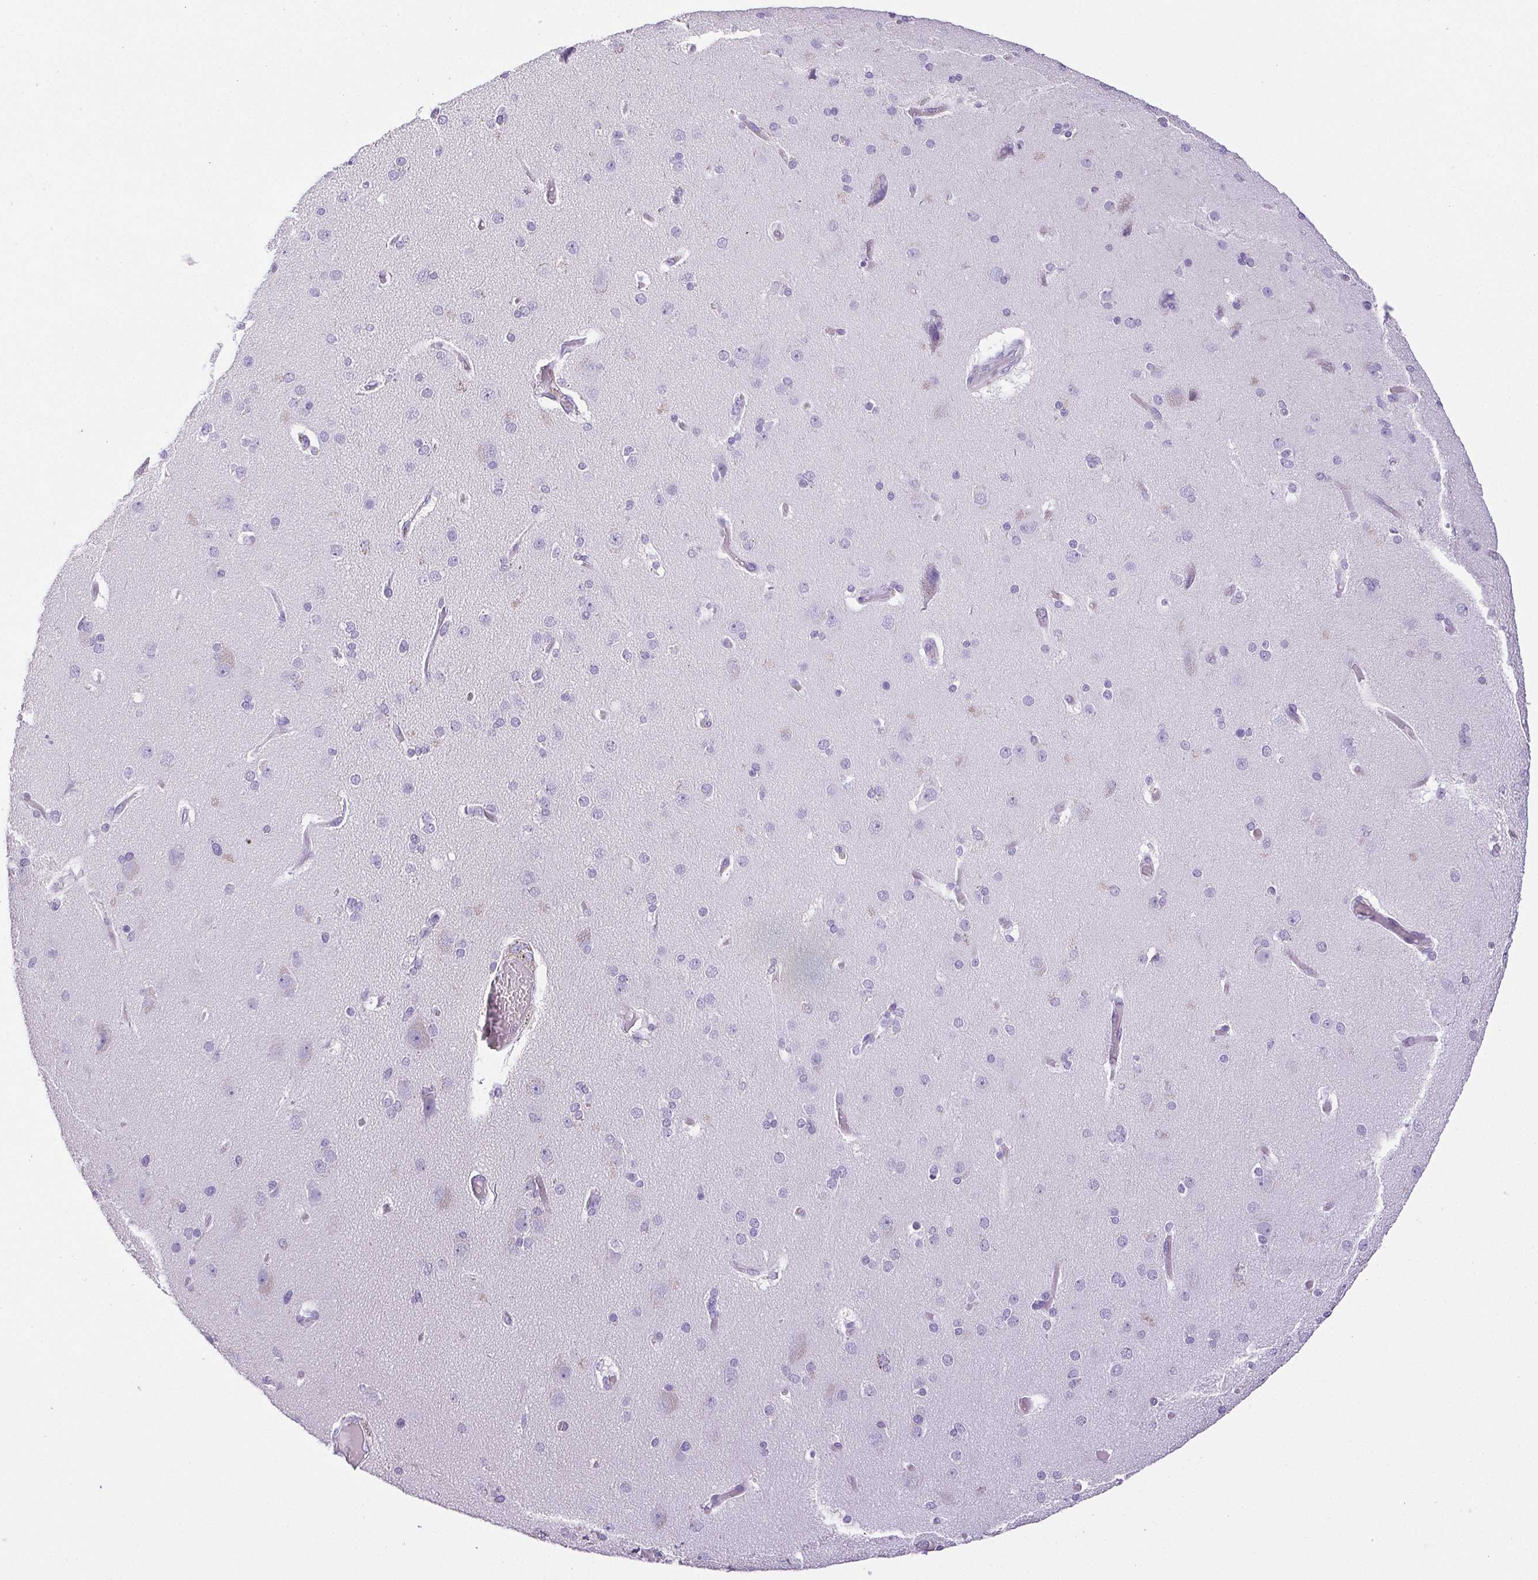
{"staining": {"intensity": "negative", "quantity": "none", "location": "none"}, "tissue": "cerebral cortex", "cell_type": "Endothelial cells", "image_type": "normal", "snomed": [{"axis": "morphology", "description": "Normal tissue, NOS"}, {"axis": "morphology", "description": "Glioma, malignant, High grade"}, {"axis": "topography", "description": "Cerebral cortex"}], "caption": "Cerebral cortex stained for a protein using immunohistochemistry (IHC) reveals no positivity endothelial cells.", "gene": "HLA", "patient": {"sex": "male", "age": 71}}